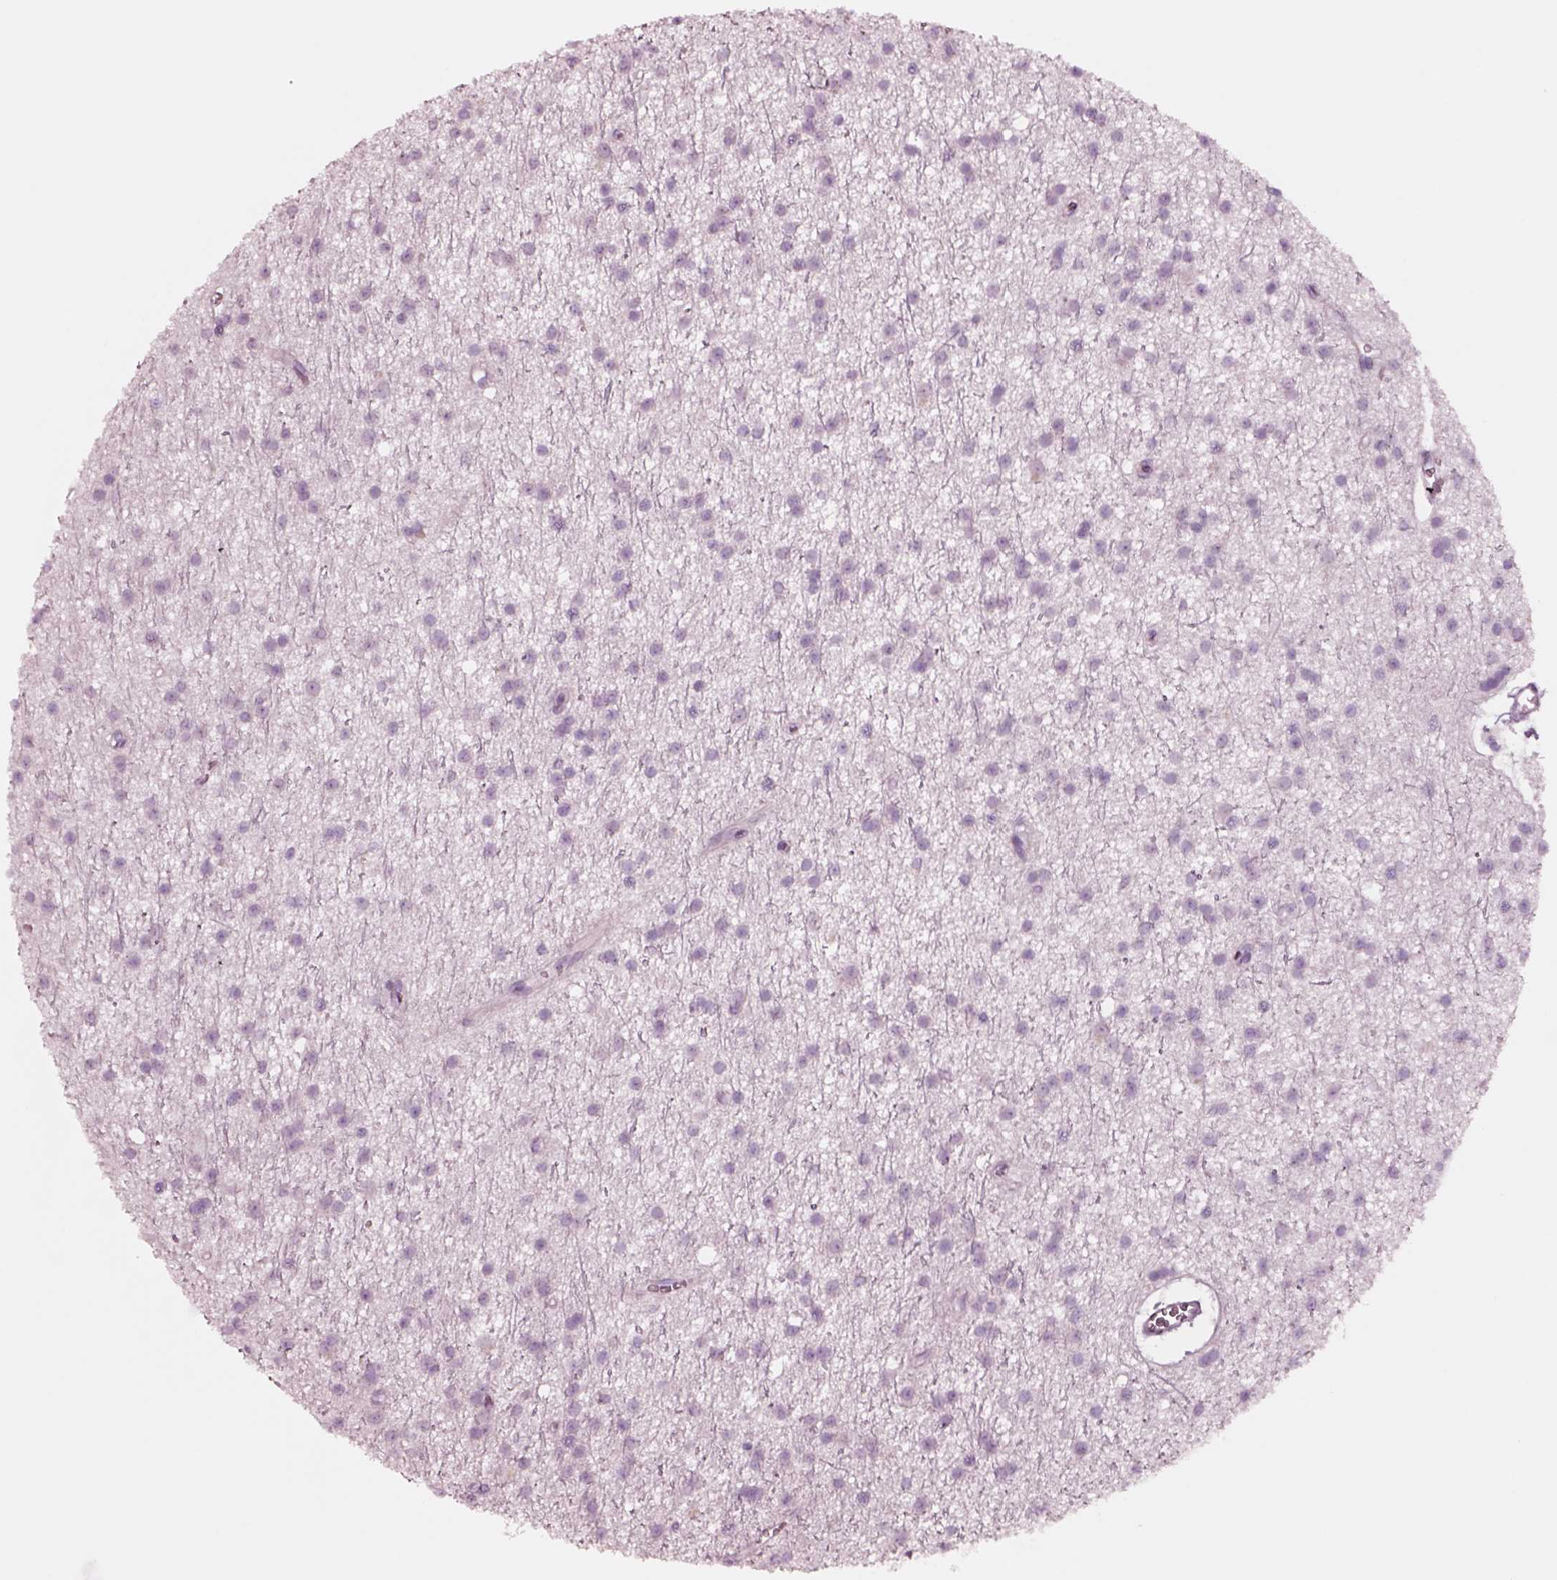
{"staining": {"intensity": "negative", "quantity": "none", "location": "none"}, "tissue": "glioma", "cell_type": "Tumor cells", "image_type": "cancer", "snomed": [{"axis": "morphology", "description": "Glioma, malignant, Low grade"}, {"axis": "topography", "description": "Brain"}], "caption": "Immunohistochemistry image of human malignant low-grade glioma stained for a protein (brown), which displays no positivity in tumor cells. The staining was performed using DAB to visualize the protein expression in brown, while the nuclei were stained in blue with hematoxylin (Magnification: 20x).", "gene": "NMRK2", "patient": {"sex": "male", "age": 27}}